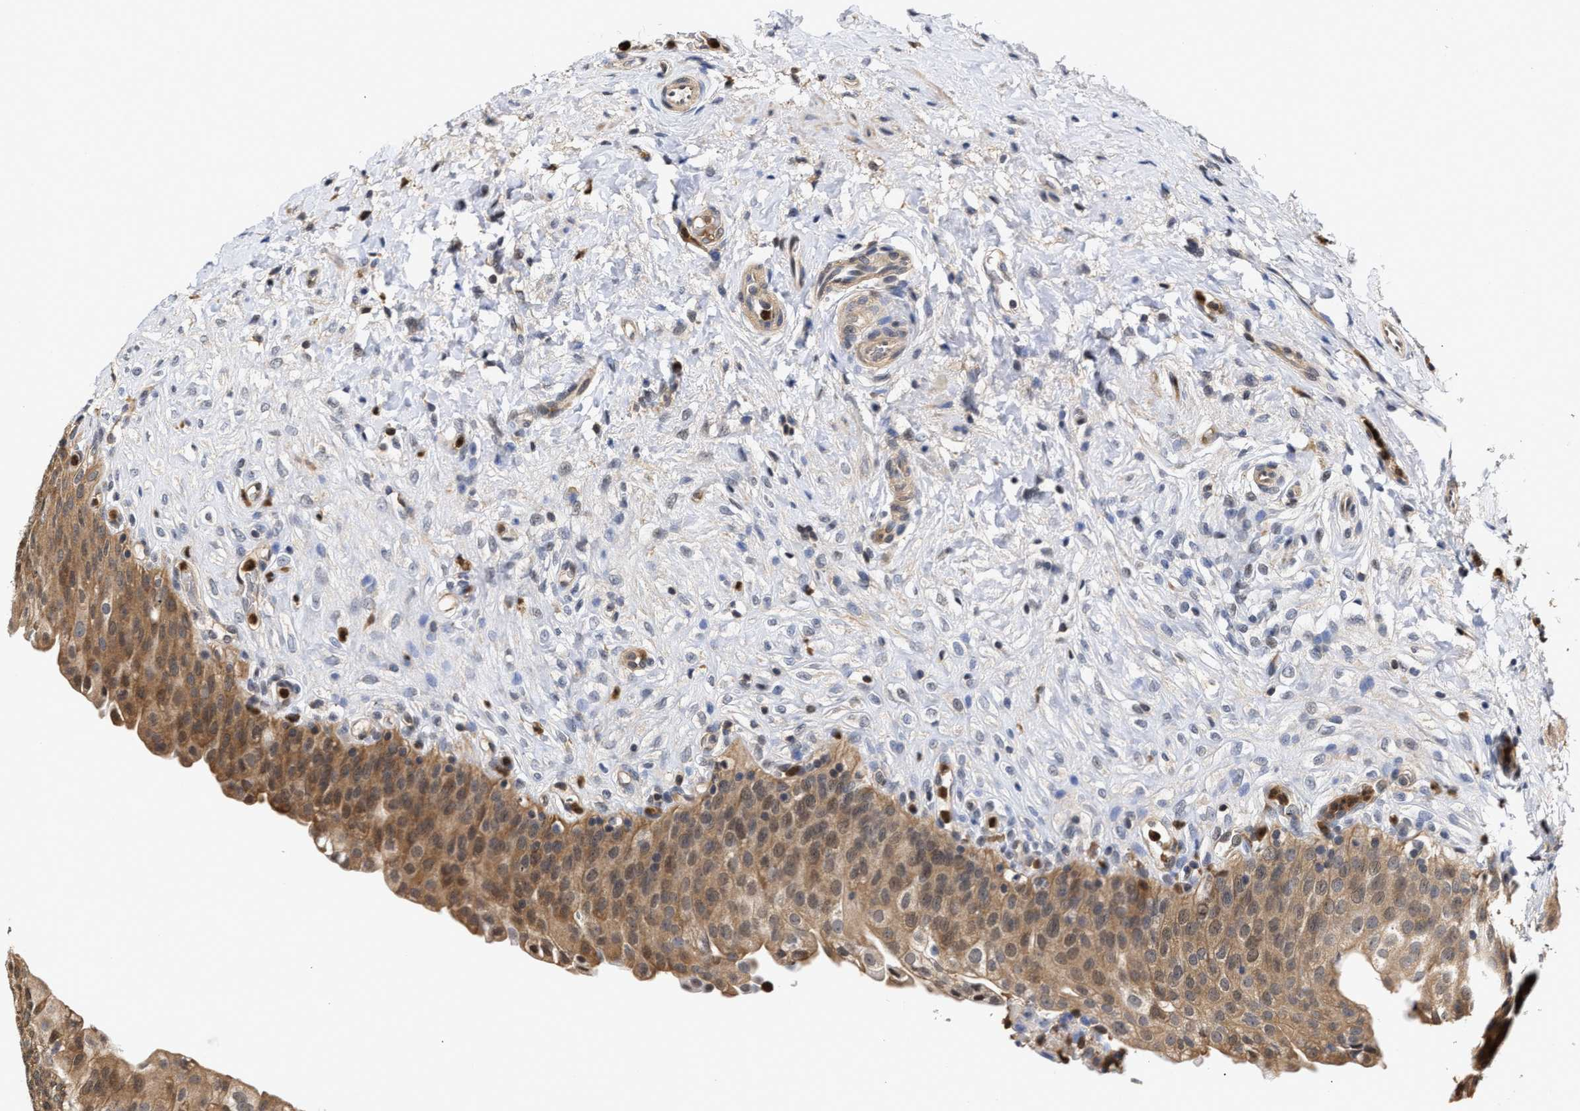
{"staining": {"intensity": "moderate", "quantity": ">75%", "location": "cytoplasmic/membranous"}, "tissue": "urinary bladder", "cell_type": "Urothelial cells", "image_type": "normal", "snomed": [{"axis": "morphology", "description": "Urothelial carcinoma, High grade"}, {"axis": "topography", "description": "Urinary bladder"}], "caption": "Urinary bladder stained with DAB immunohistochemistry (IHC) exhibits medium levels of moderate cytoplasmic/membranous positivity in about >75% of urothelial cells. (DAB IHC, brown staining for protein, blue staining for nuclei).", "gene": "KLHDC1", "patient": {"sex": "male", "age": 46}}